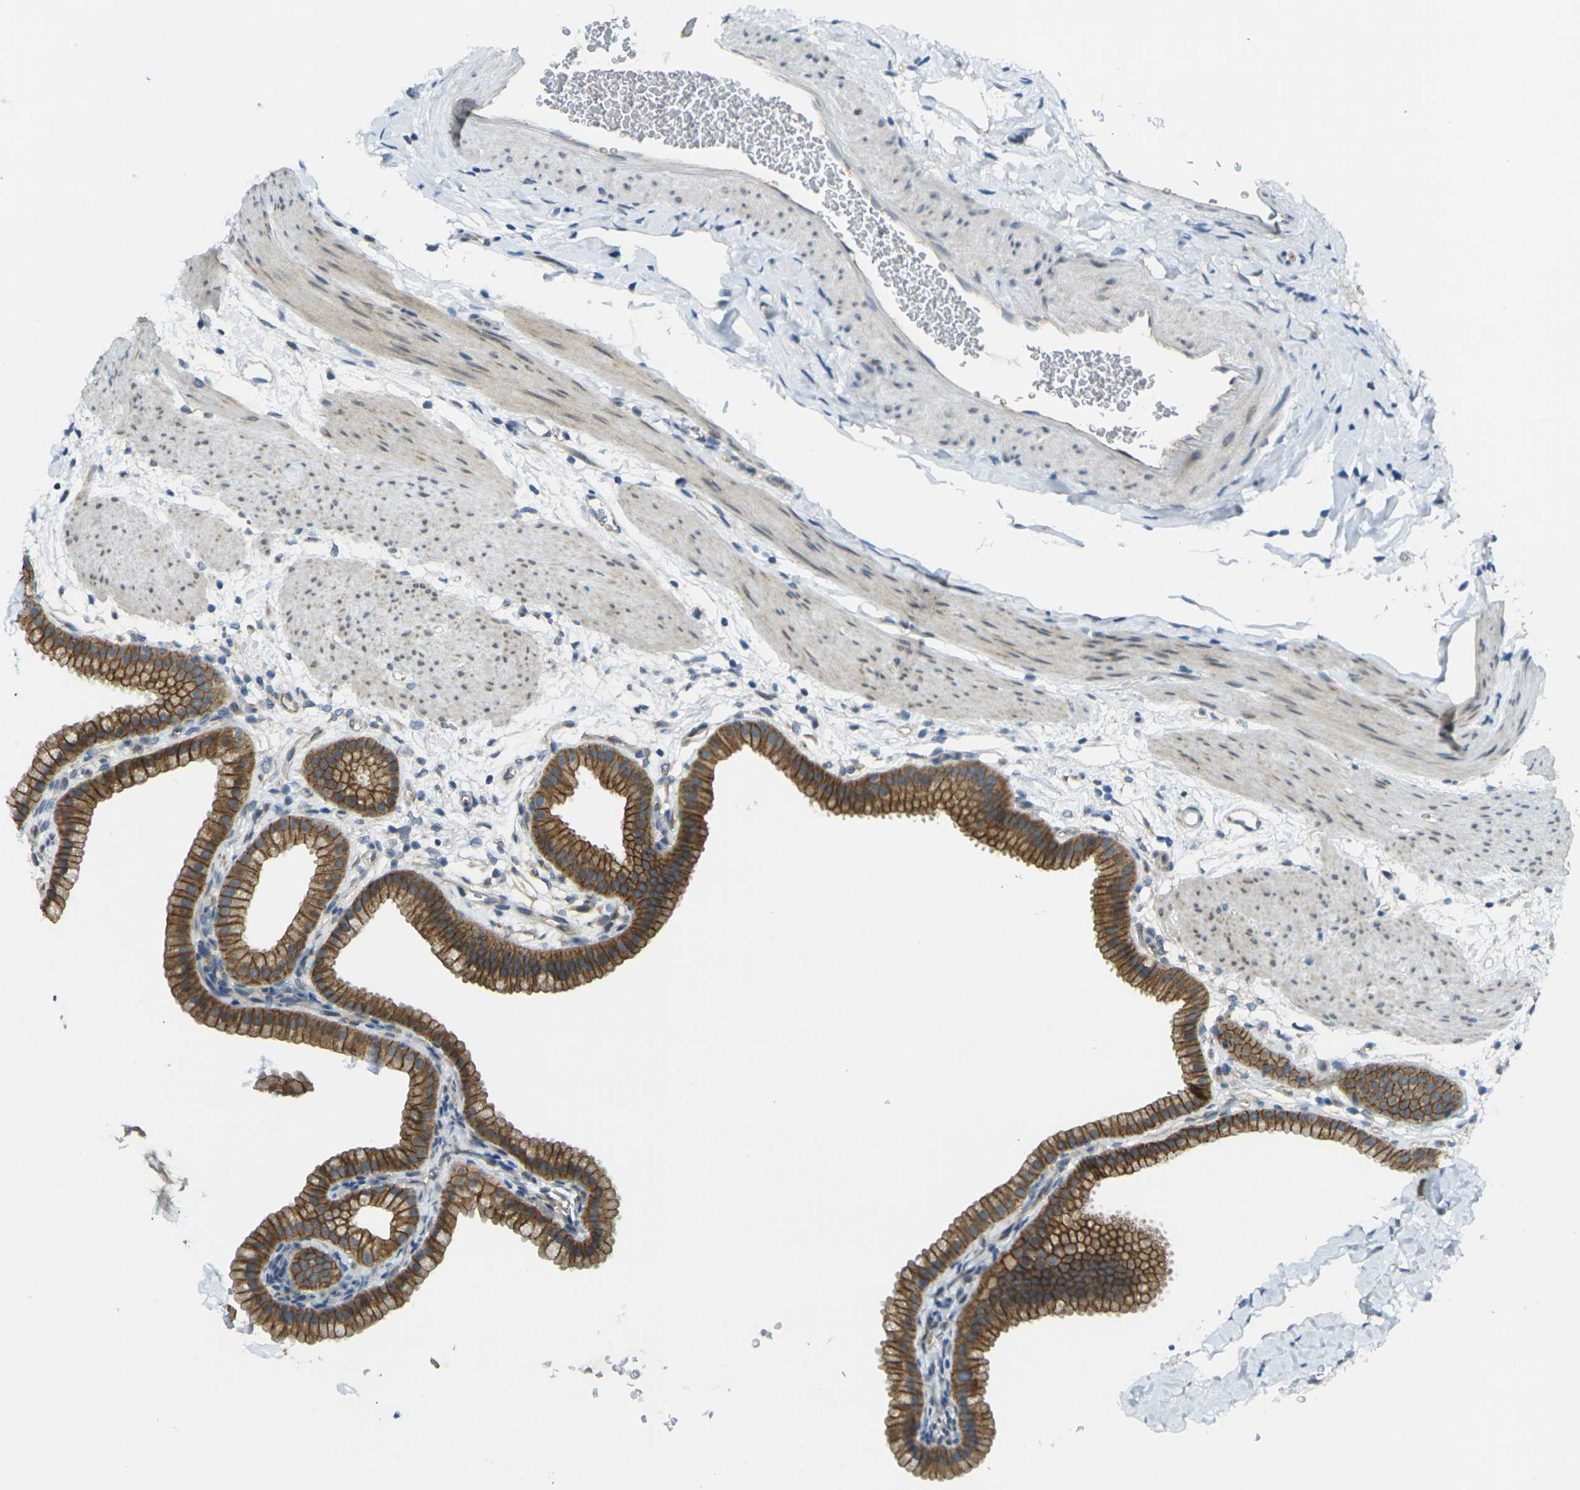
{"staining": {"intensity": "strong", "quantity": ">75%", "location": "cytoplasmic/membranous"}, "tissue": "gallbladder", "cell_type": "Glandular cells", "image_type": "normal", "snomed": [{"axis": "morphology", "description": "Normal tissue, NOS"}, {"axis": "topography", "description": "Gallbladder"}], "caption": "This image exhibits IHC staining of unremarkable human gallbladder, with high strong cytoplasmic/membranous expression in about >75% of glandular cells.", "gene": "RHBDD1", "patient": {"sex": "female", "age": 64}}